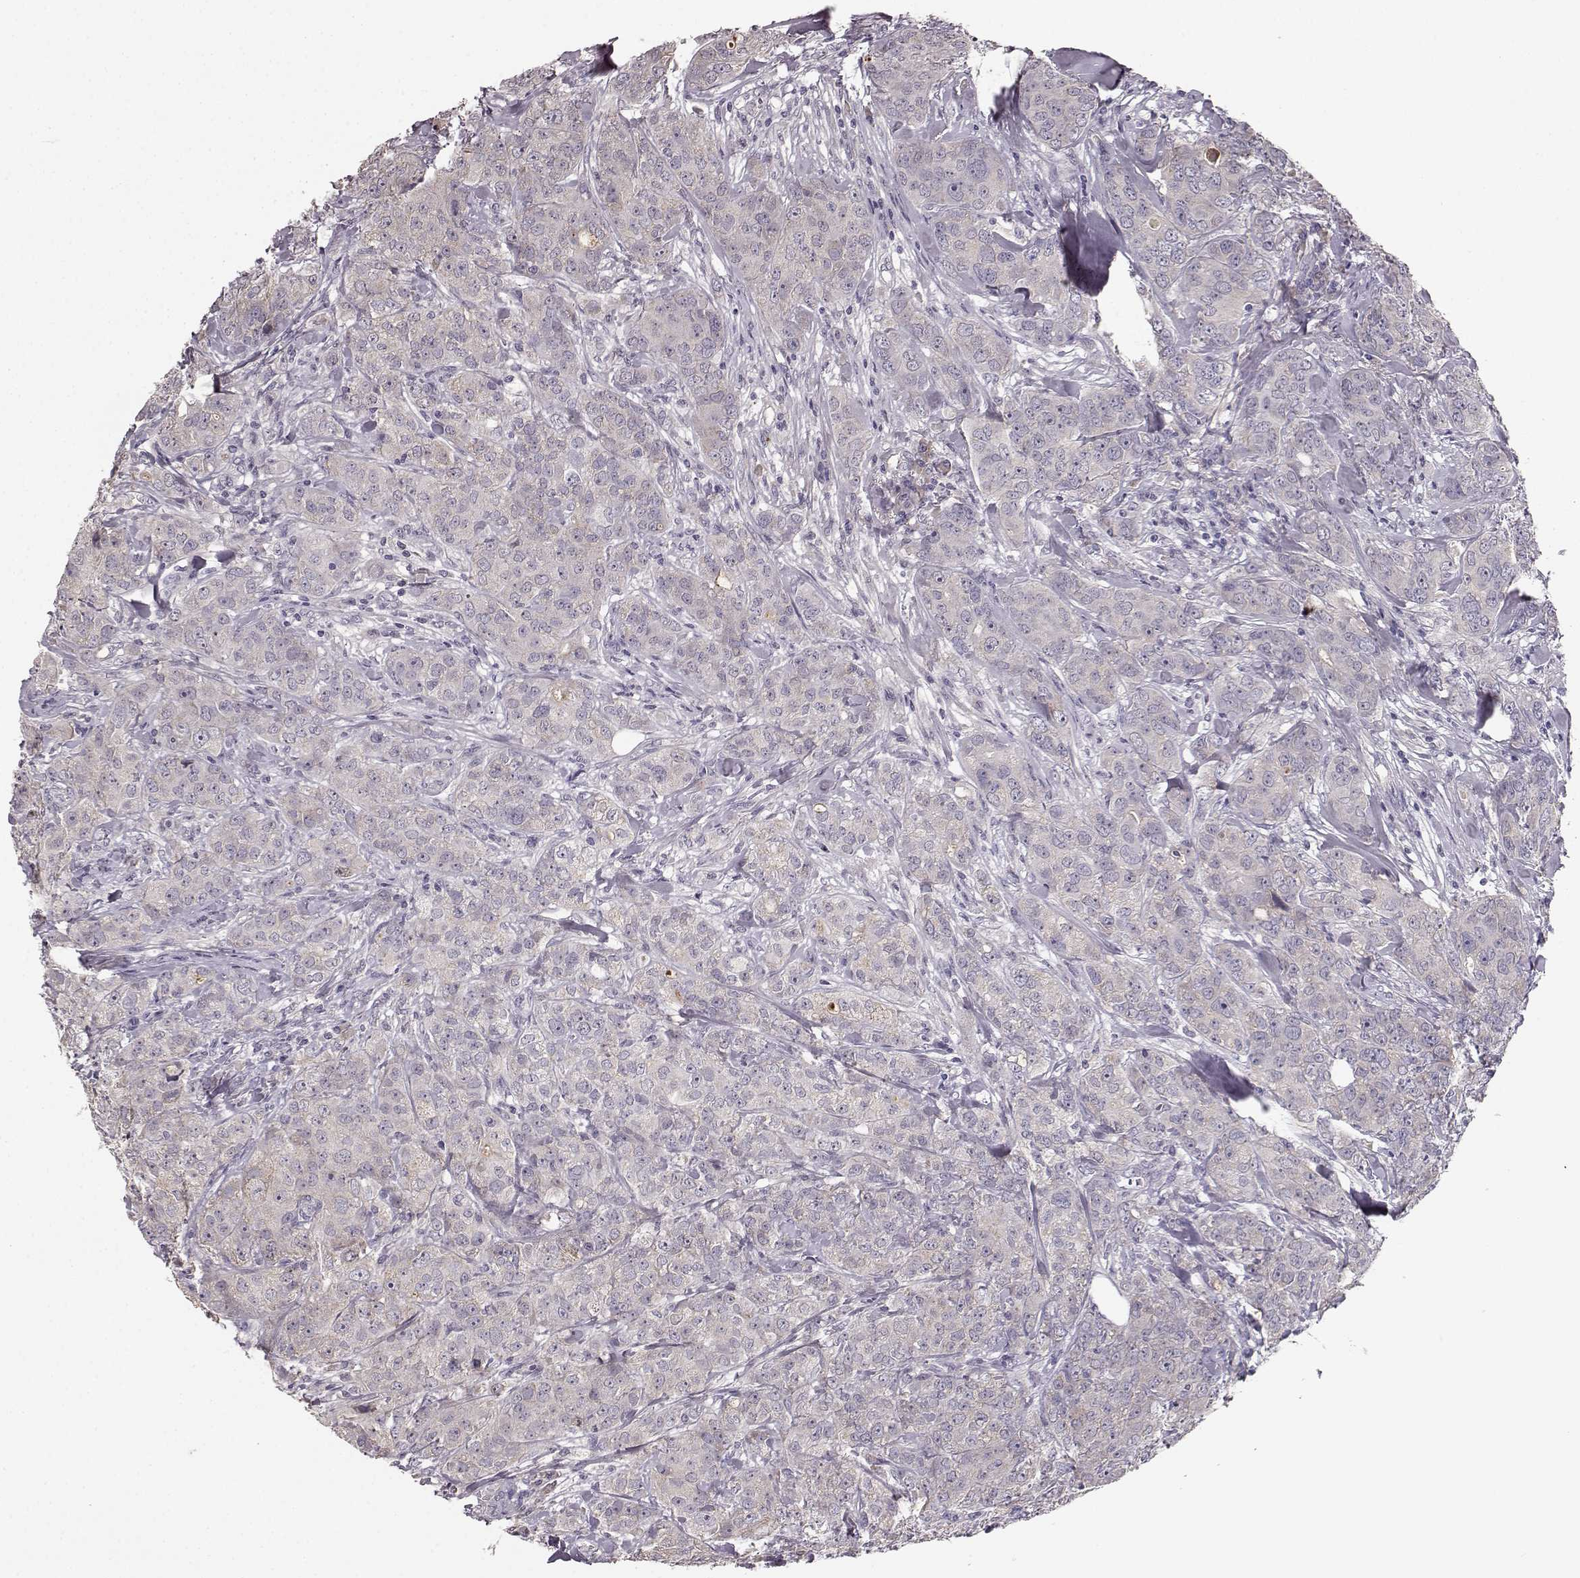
{"staining": {"intensity": "weak", "quantity": "25%-75%", "location": "cytoplasmic/membranous,nuclear"}, "tissue": "breast cancer", "cell_type": "Tumor cells", "image_type": "cancer", "snomed": [{"axis": "morphology", "description": "Duct carcinoma"}, {"axis": "topography", "description": "Breast"}], "caption": "Protein expression analysis of human breast intraductal carcinoma reveals weak cytoplasmic/membranous and nuclear positivity in approximately 25%-75% of tumor cells. (Brightfield microscopy of DAB IHC at high magnification).", "gene": "YJEFN3", "patient": {"sex": "female", "age": 43}}